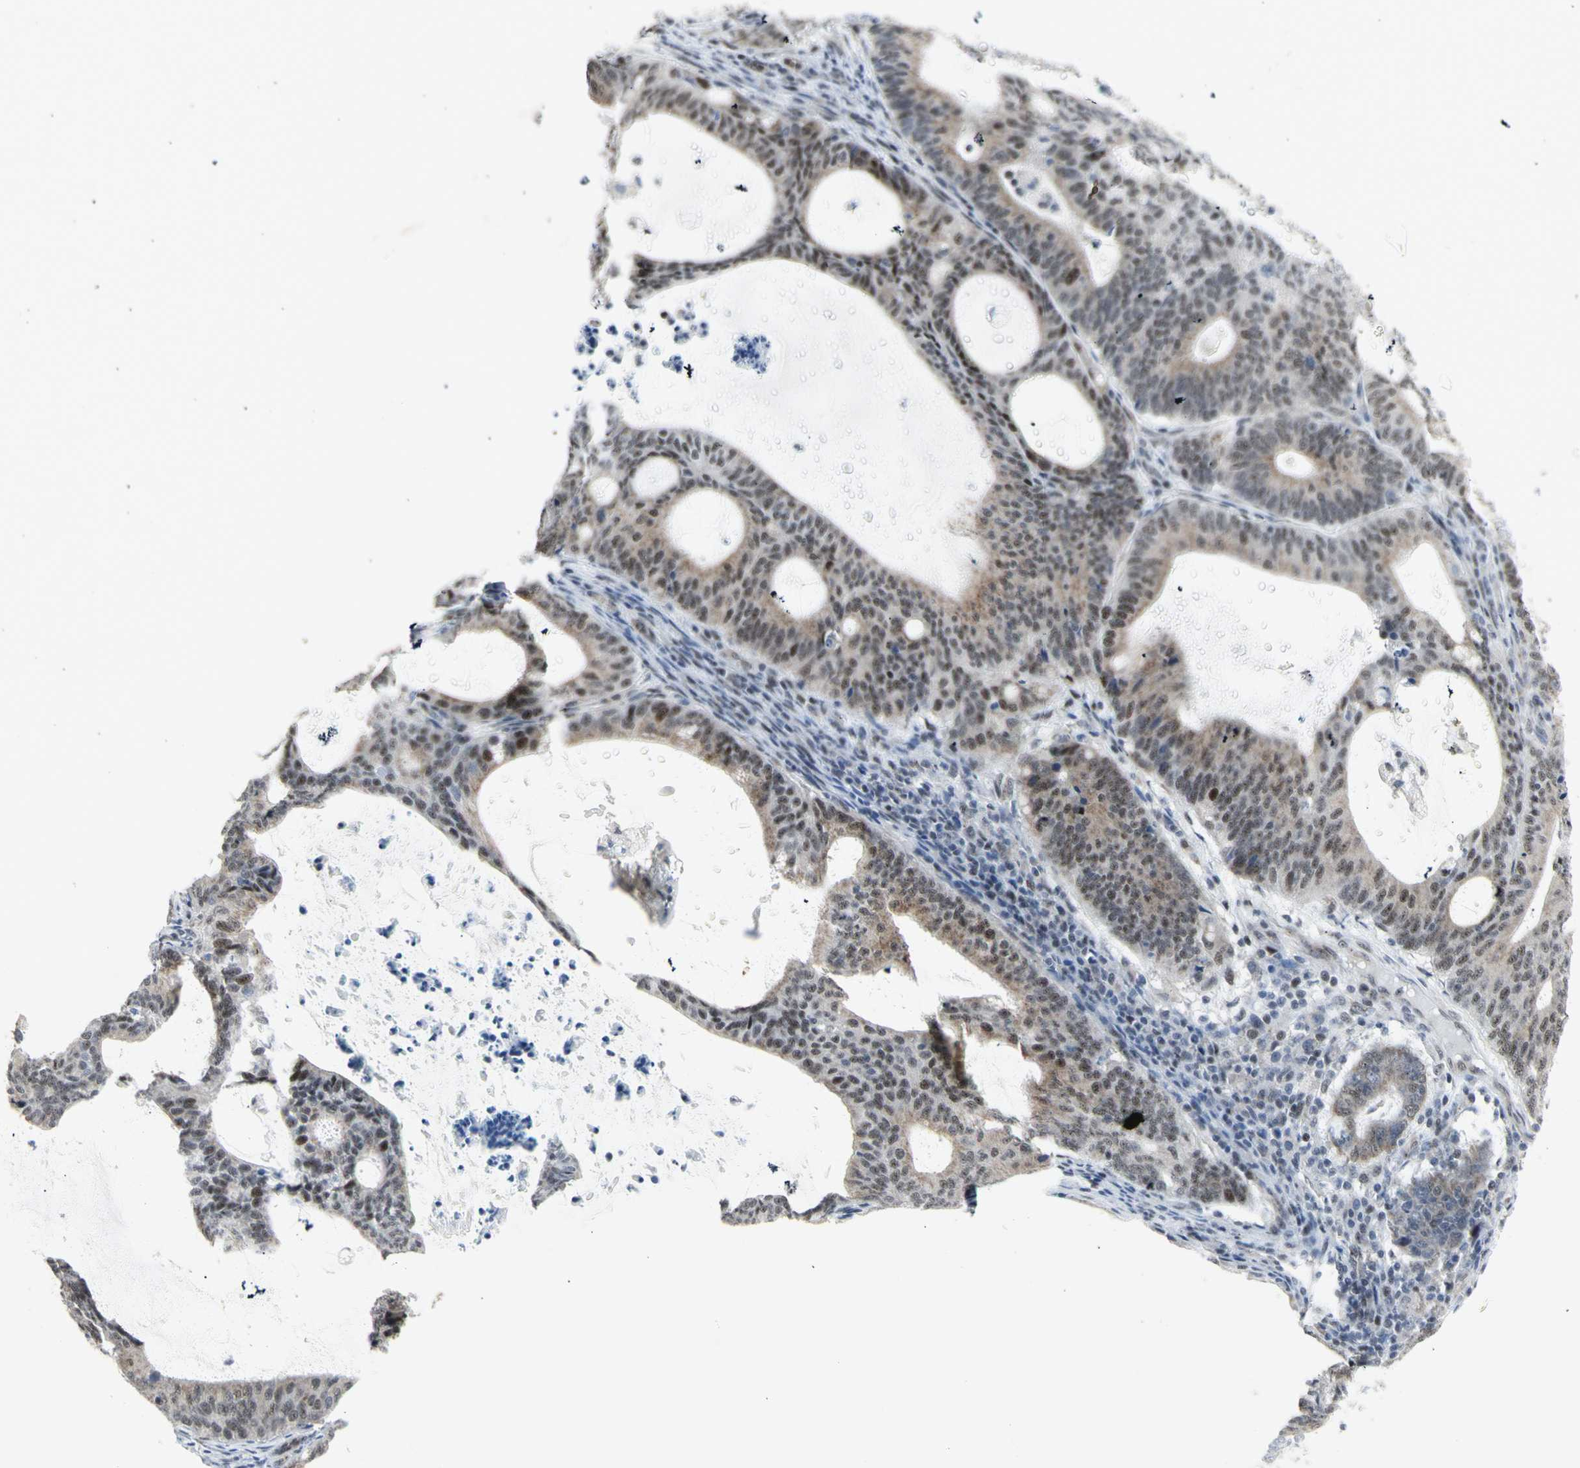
{"staining": {"intensity": "moderate", "quantity": ">75%", "location": "cytoplasmic/membranous,nuclear"}, "tissue": "endometrial cancer", "cell_type": "Tumor cells", "image_type": "cancer", "snomed": [{"axis": "morphology", "description": "Adenocarcinoma, NOS"}, {"axis": "topography", "description": "Uterus"}], "caption": "DAB (3,3'-diaminobenzidine) immunohistochemical staining of human endometrial cancer reveals moderate cytoplasmic/membranous and nuclear protein positivity in about >75% of tumor cells.", "gene": "DHRS7B", "patient": {"sex": "female", "age": 83}}